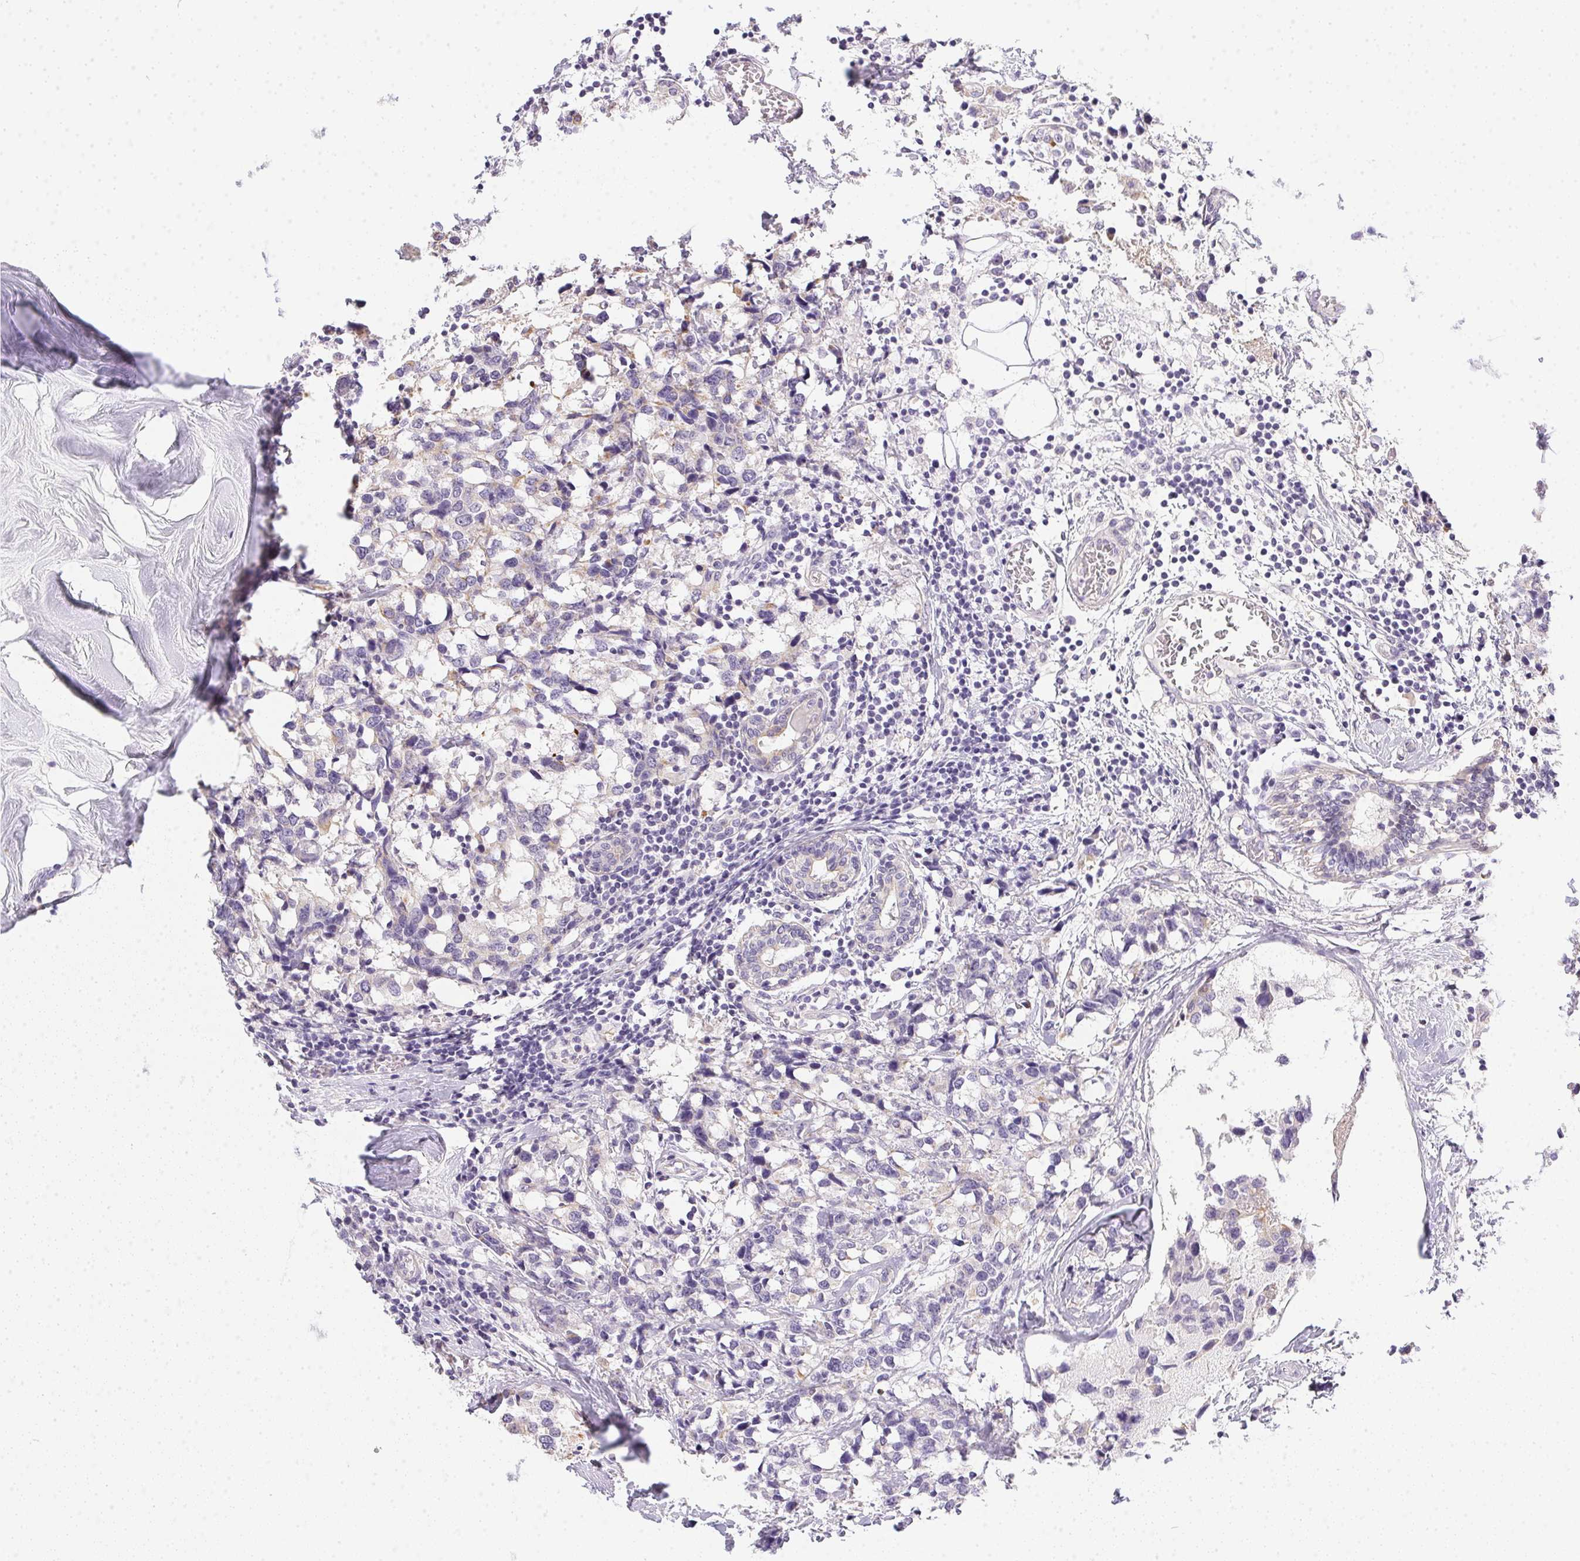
{"staining": {"intensity": "weak", "quantity": "<25%", "location": "cytoplasmic/membranous"}, "tissue": "breast cancer", "cell_type": "Tumor cells", "image_type": "cancer", "snomed": [{"axis": "morphology", "description": "Lobular carcinoma"}, {"axis": "topography", "description": "Breast"}], "caption": "There is no significant positivity in tumor cells of lobular carcinoma (breast).", "gene": "SLC17A7", "patient": {"sex": "female", "age": 59}}